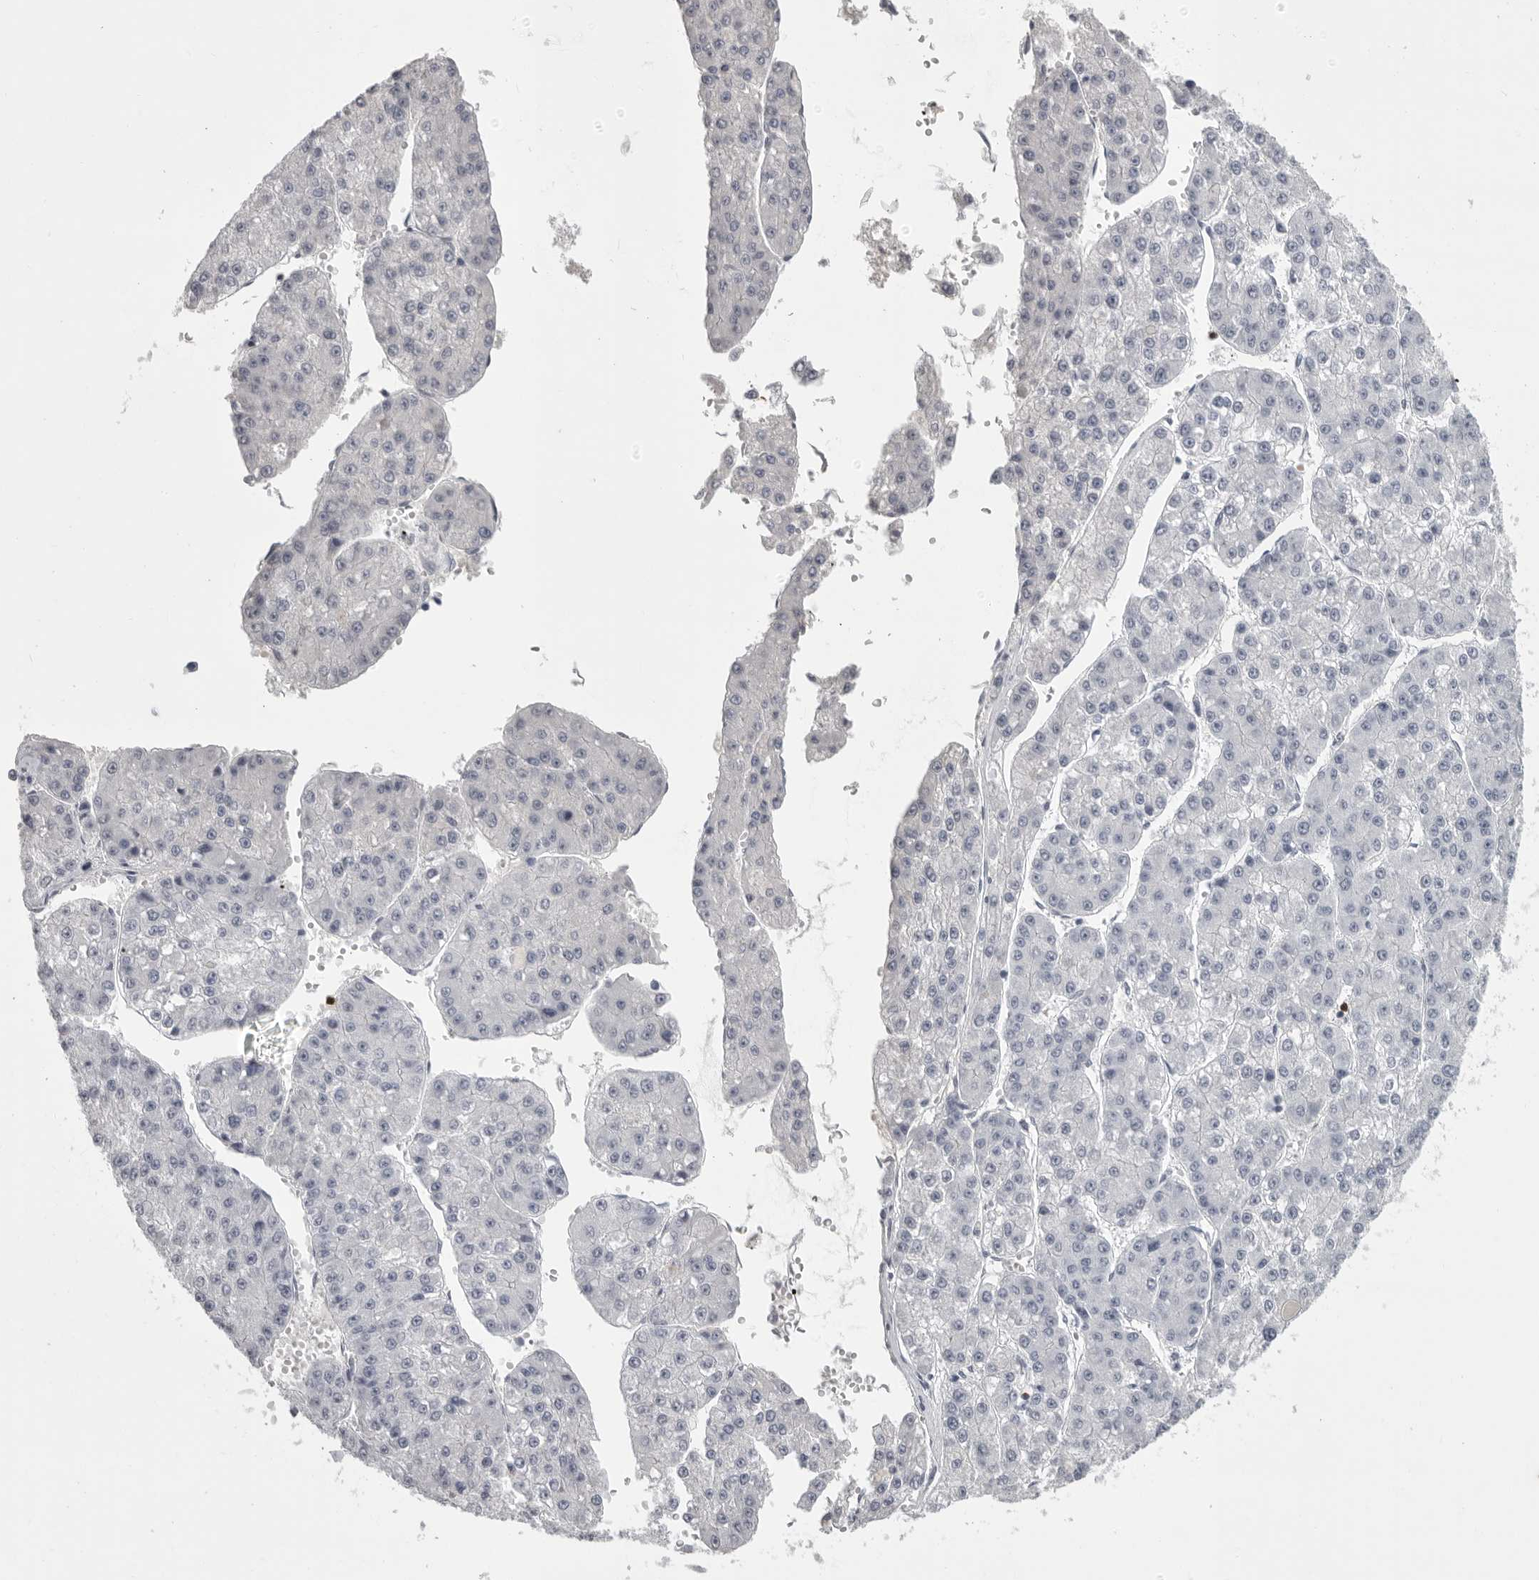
{"staining": {"intensity": "negative", "quantity": "none", "location": "none"}, "tissue": "liver cancer", "cell_type": "Tumor cells", "image_type": "cancer", "snomed": [{"axis": "morphology", "description": "Carcinoma, Hepatocellular, NOS"}, {"axis": "topography", "description": "Liver"}], "caption": "There is no significant expression in tumor cells of hepatocellular carcinoma (liver). (Brightfield microscopy of DAB (3,3'-diaminobenzidine) IHC at high magnification).", "gene": "GNLY", "patient": {"sex": "female", "age": 73}}